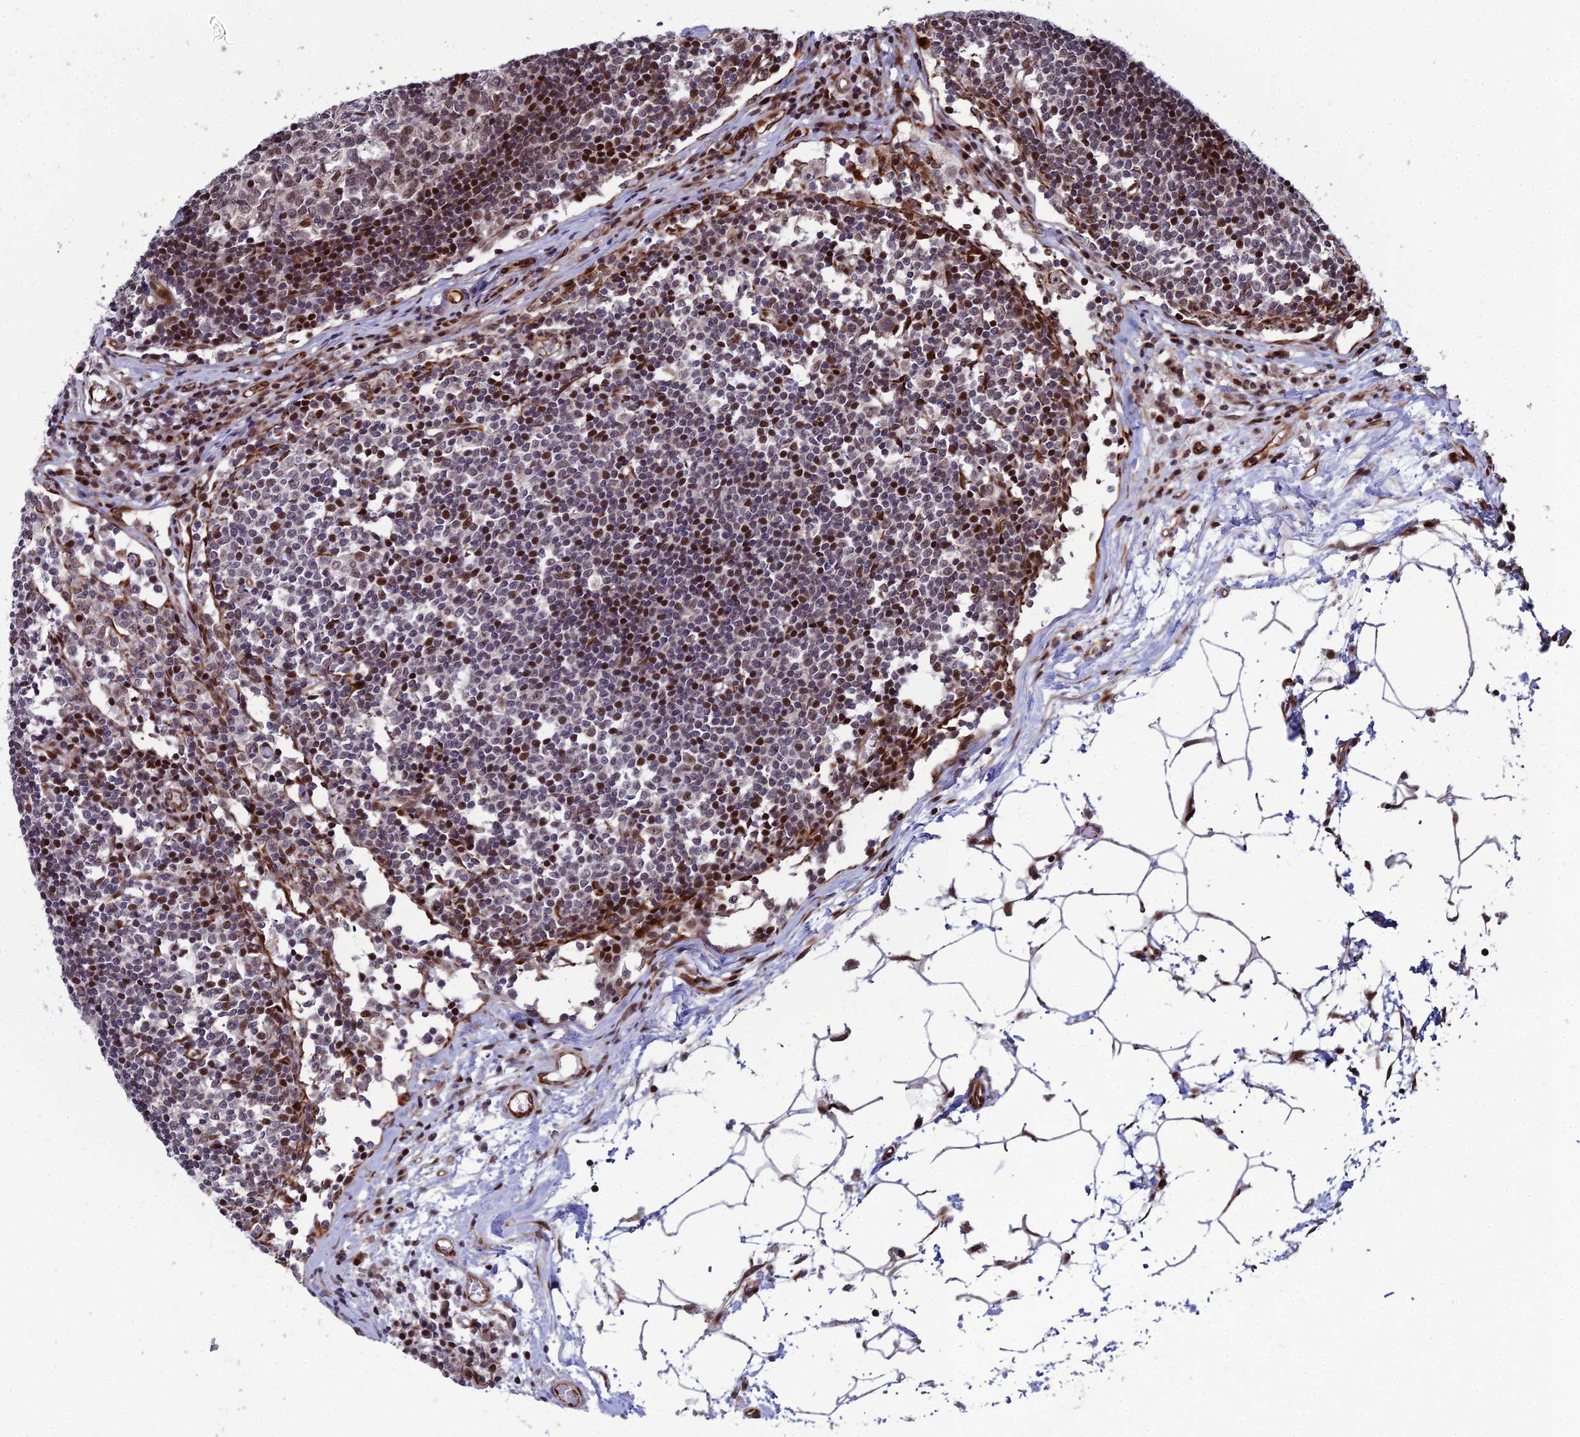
{"staining": {"intensity": "moderate", "quantity": "25%-75%", "location": "nuclear"}, "tissue": "lymph node", "cell_type": "Germinal center cells", "image_type": "normal", "snomed": [{"axis": "morphology", "description": "Normal tissue, NOS"}, {"axis": "topography", "description": "Lymph node"}], "caption": "Immunohistochemistry (IHC) of benign human lymph node demonstrates medium levels of moderate nuclear expression in approximately 25%-75% of germinal center cells.", "gene": "ZNF668", "patient": {"sex": "female", "age": 55}}